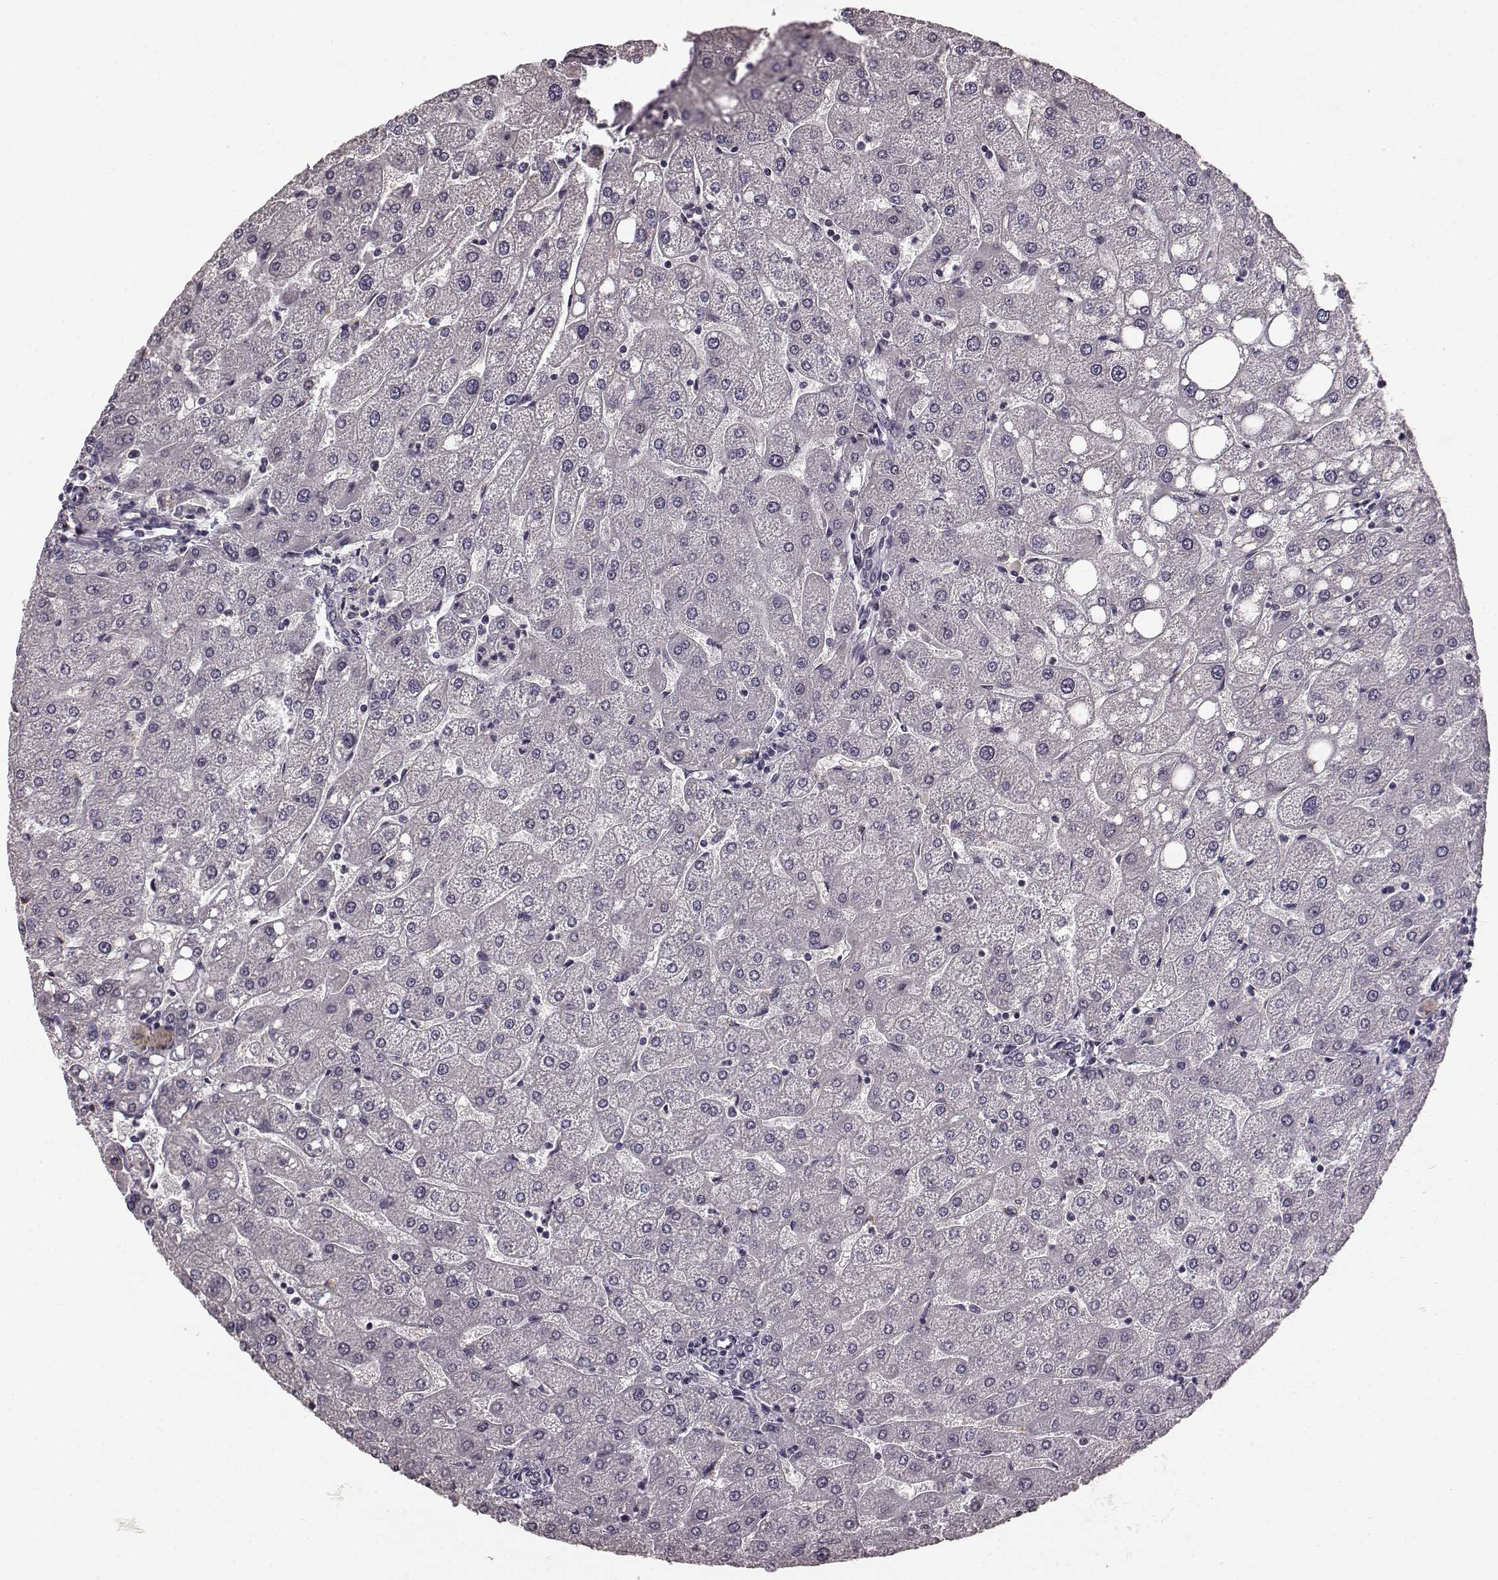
{"staining": {"intensity": "negative", "quantity": "none", "location": "none"}, "tissue": "liver", "cell_type": "Cholangiocytes", "image_type": "normal", "snomed": [{"axis": "morphology", "description": "Normal tissue, NOS"}, {"axis": "topography", "description": "Liver"}], "caption": "IHC histopathology image of normal human liver stained for a protein (brown), which demonstrates no expression in cholangiocytes.", "gene": "RIT2", "patient": {"sex": "male", "age": 67}}